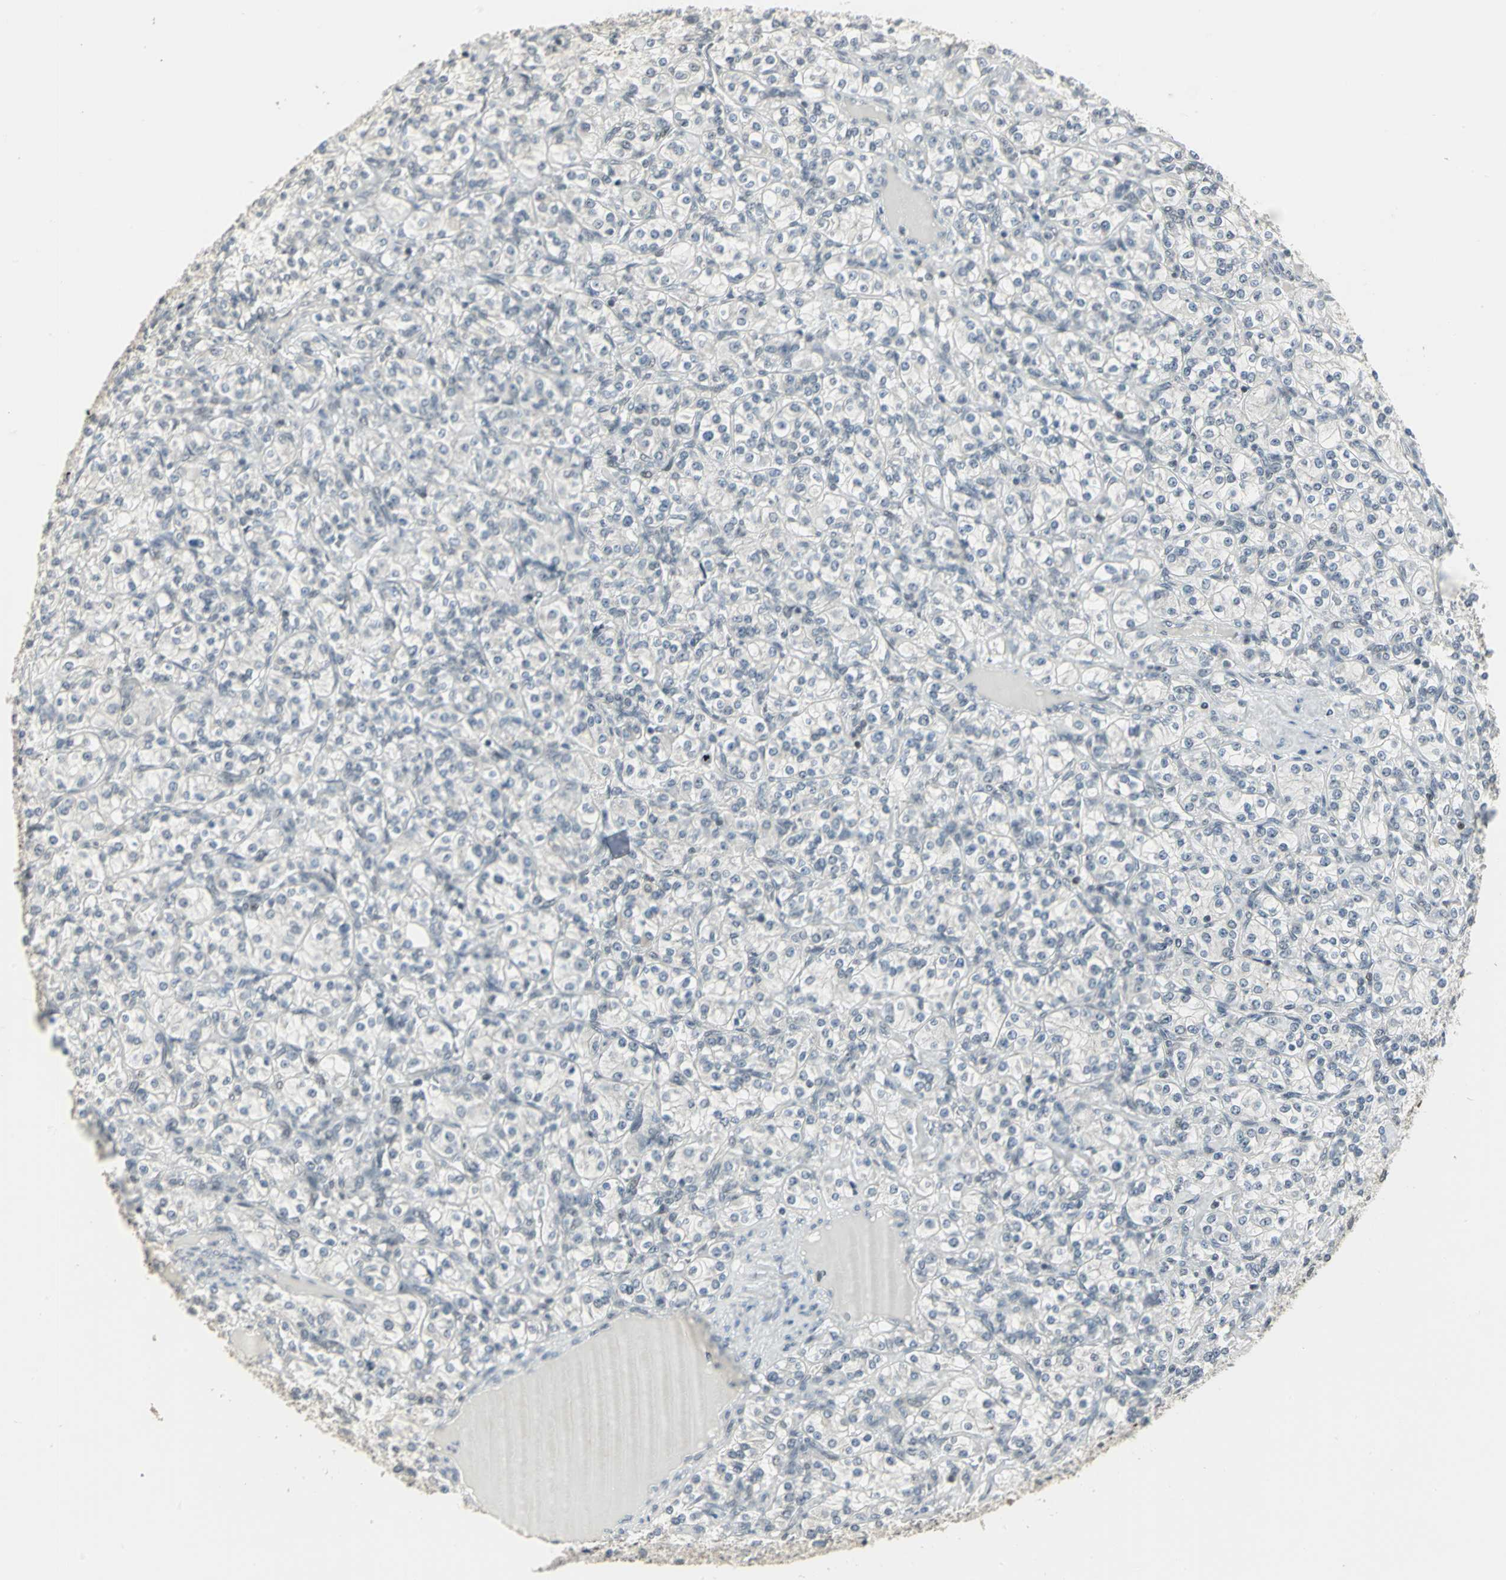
{"staining": {"intensity": "negative", "quantity": "none", "location": "none"}, "tissue": "renal cancer", "cell_type": "Tumor cells", "image_type": "cancer", "snomed": [{"axis": "morphology", "description": "Adenocarcinoma, NOS"}, {"axis": "topography", "description": "Kidney"}], "caption": "Adenocarcinoma (renal) was stained to show a protein in brown. There is no significant expression in tumor cells.", "gene": "CBX3", "patient": {"sex": "male", "age": 77}}